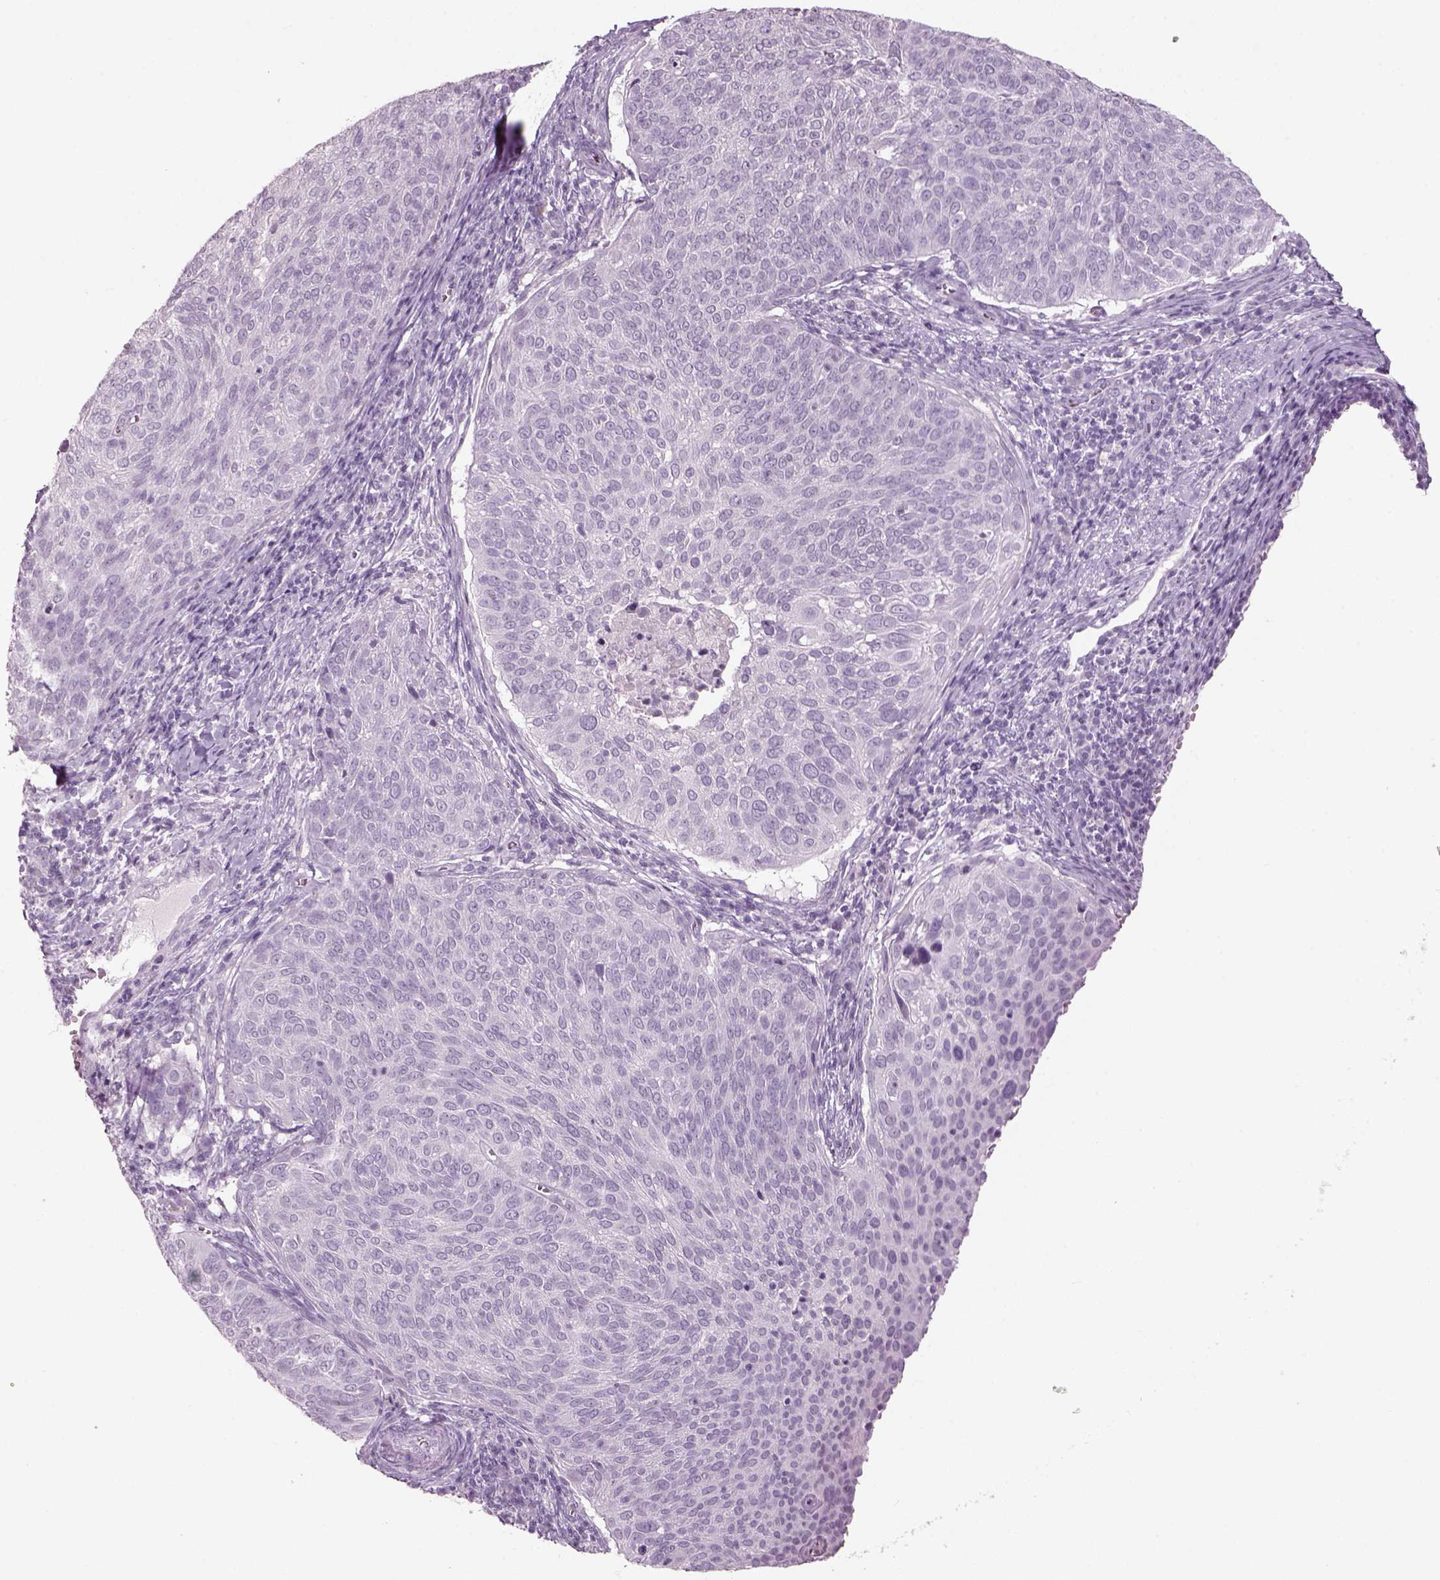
{"staining": {"intensity": "negative", "quantity": "none", "location": "none"}, "tissue": "cervical cancer", "cell_type": "Tumor cells", "image_type": "cancer", "snomed": [{"axis": "morphology", "description": "Squamous cell carcinoma, NOS"}, {"axis": "topography", "description": "Cervix"}], "caption": "A histopathology image of cervical cancer stained for a protein demonstrates no brown staining in tumor cells.", "gene": "SLC6A2", "patient": {"sex": "female", "age": 39}}